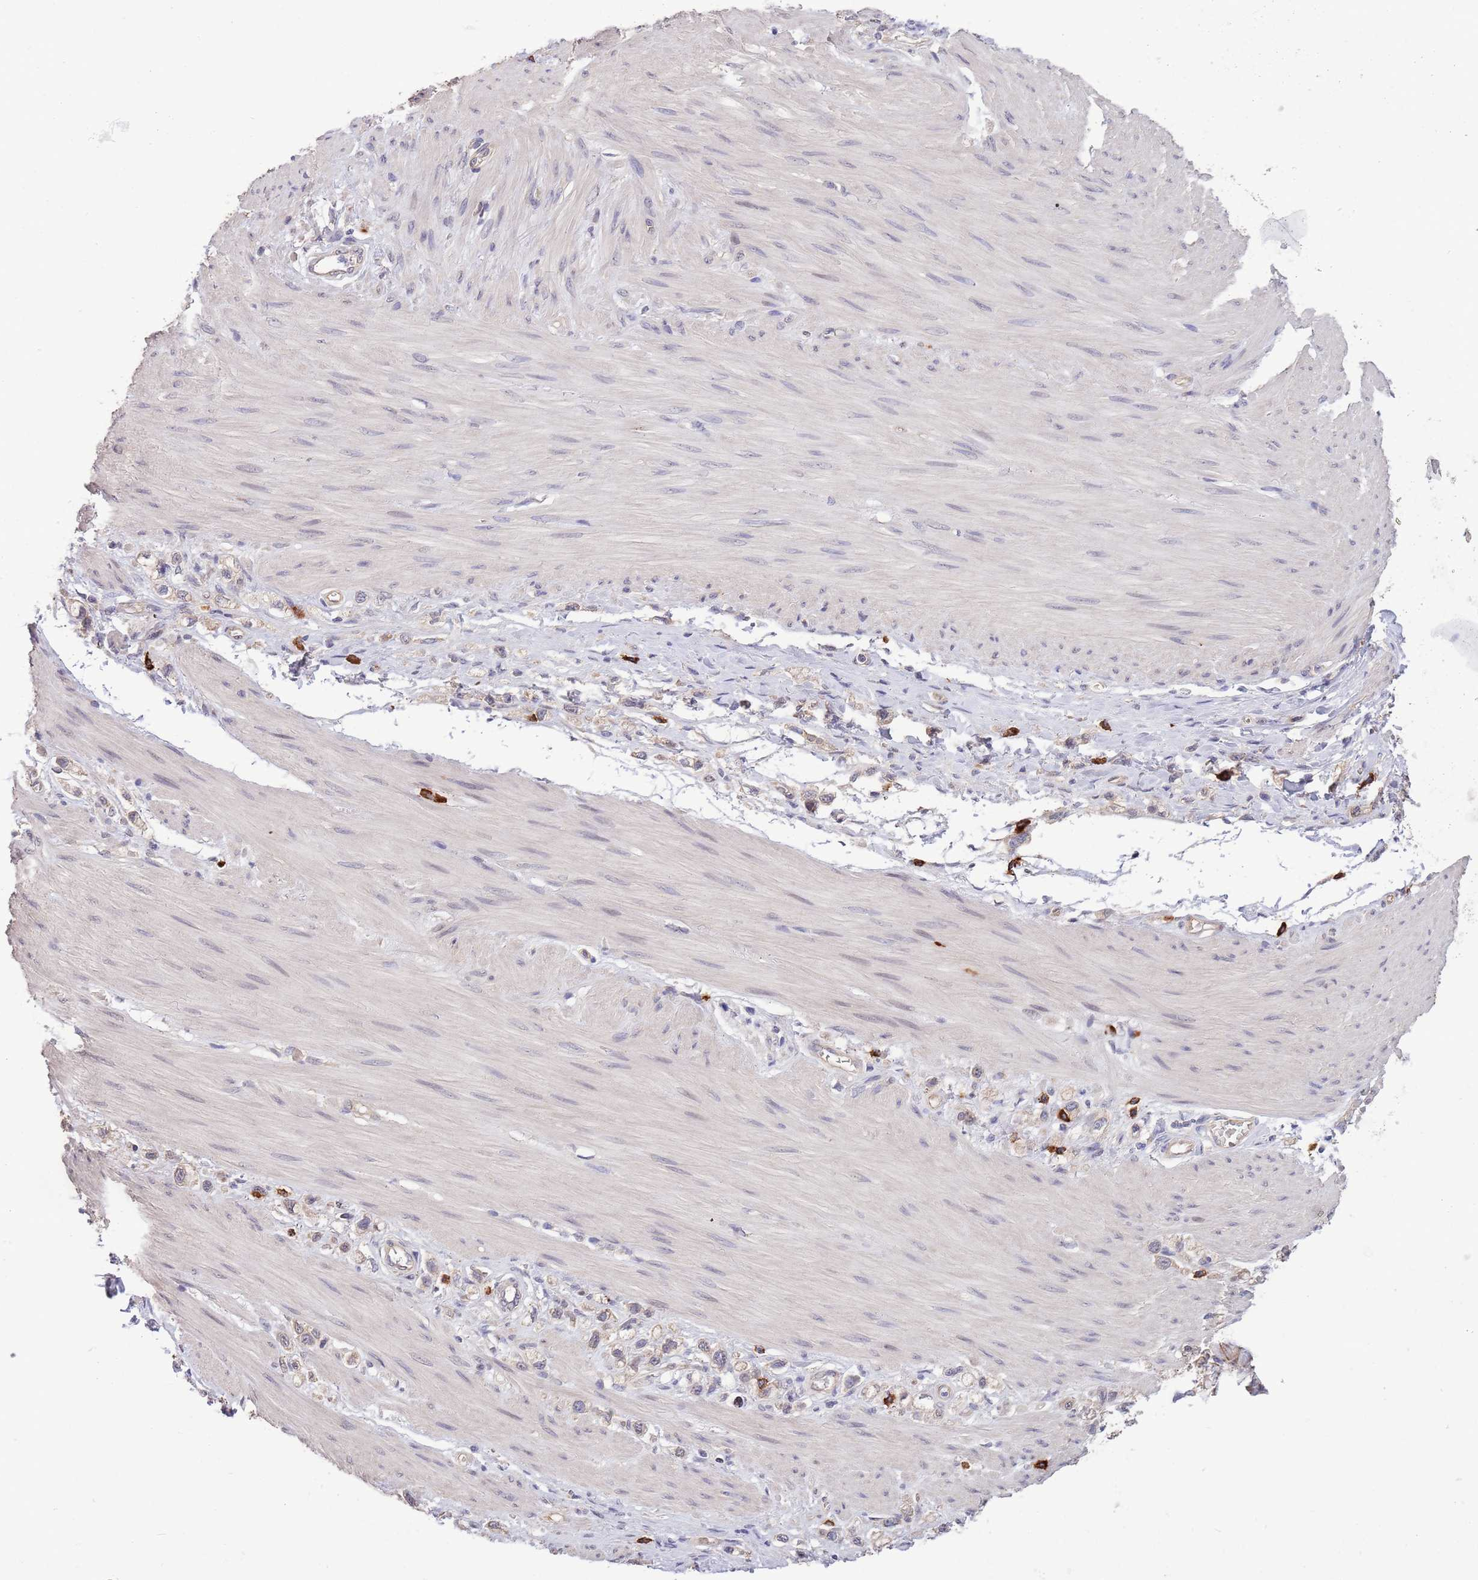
{"staining": {"intensity": "weak", "quantity": ">75%", "location": "cytoplasmic/membranous"}, "tissue": "stomach cancer", "cell_type": "Tumor cells", "image_type": "cancer", "snomed": [{"axis": "morphology", "description": "Adenocarcinoma, NOS"}, {"axis": "topography", "description": "Stomach"}], "caption": "Stomach adenocarcinoma stained for a protein (brown) reveals weak cytoplasmic/membranous positive staining in about >75% of tumor cells.", "gene": "MARVELD2", "patient": {"sex": "female", "age": 65}}